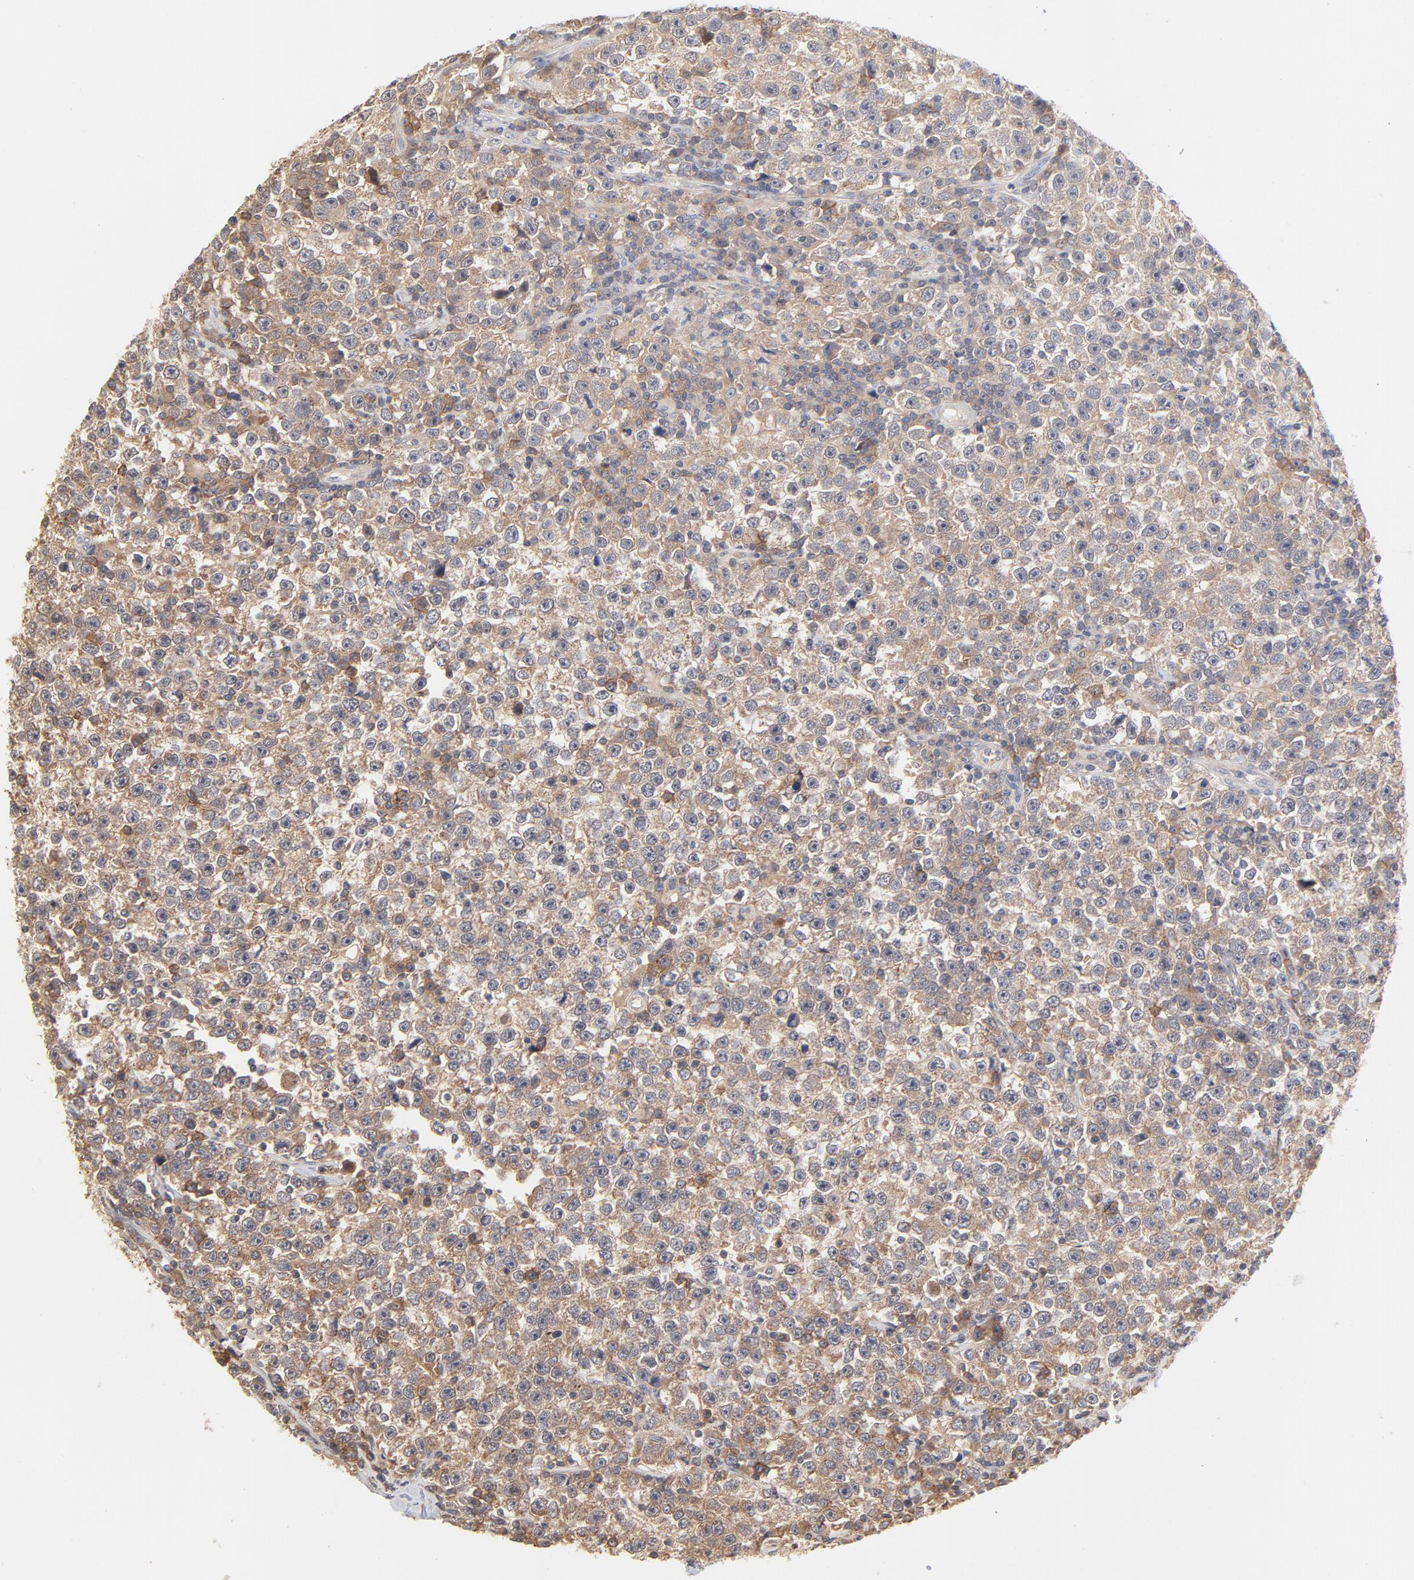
{"staining": {"intensity": "weak", "quantity": "25%-75%", "location": "cytoplasmic/membranous"}, "tissue": "testis cancer", "cell_type": "Tumor cells", "image_type": "cancer", "snomed": [{"axis": "morphology", "description": "Seminoma, NOS"}, {"axis": "topography", "description": "Testis"}], "caption": "Testis cancer was stained to show a protein in brown. There is low levels of weak cytoplasmic/membranous positivity in approximately 25%-75% of tumor cells. Using DAB (brown) and hematoxylin (blue) stains, captured at high magnification using brightfield microscopy.", "gene": "SETD3", "patient": {"sex": "male", "age": 43}}